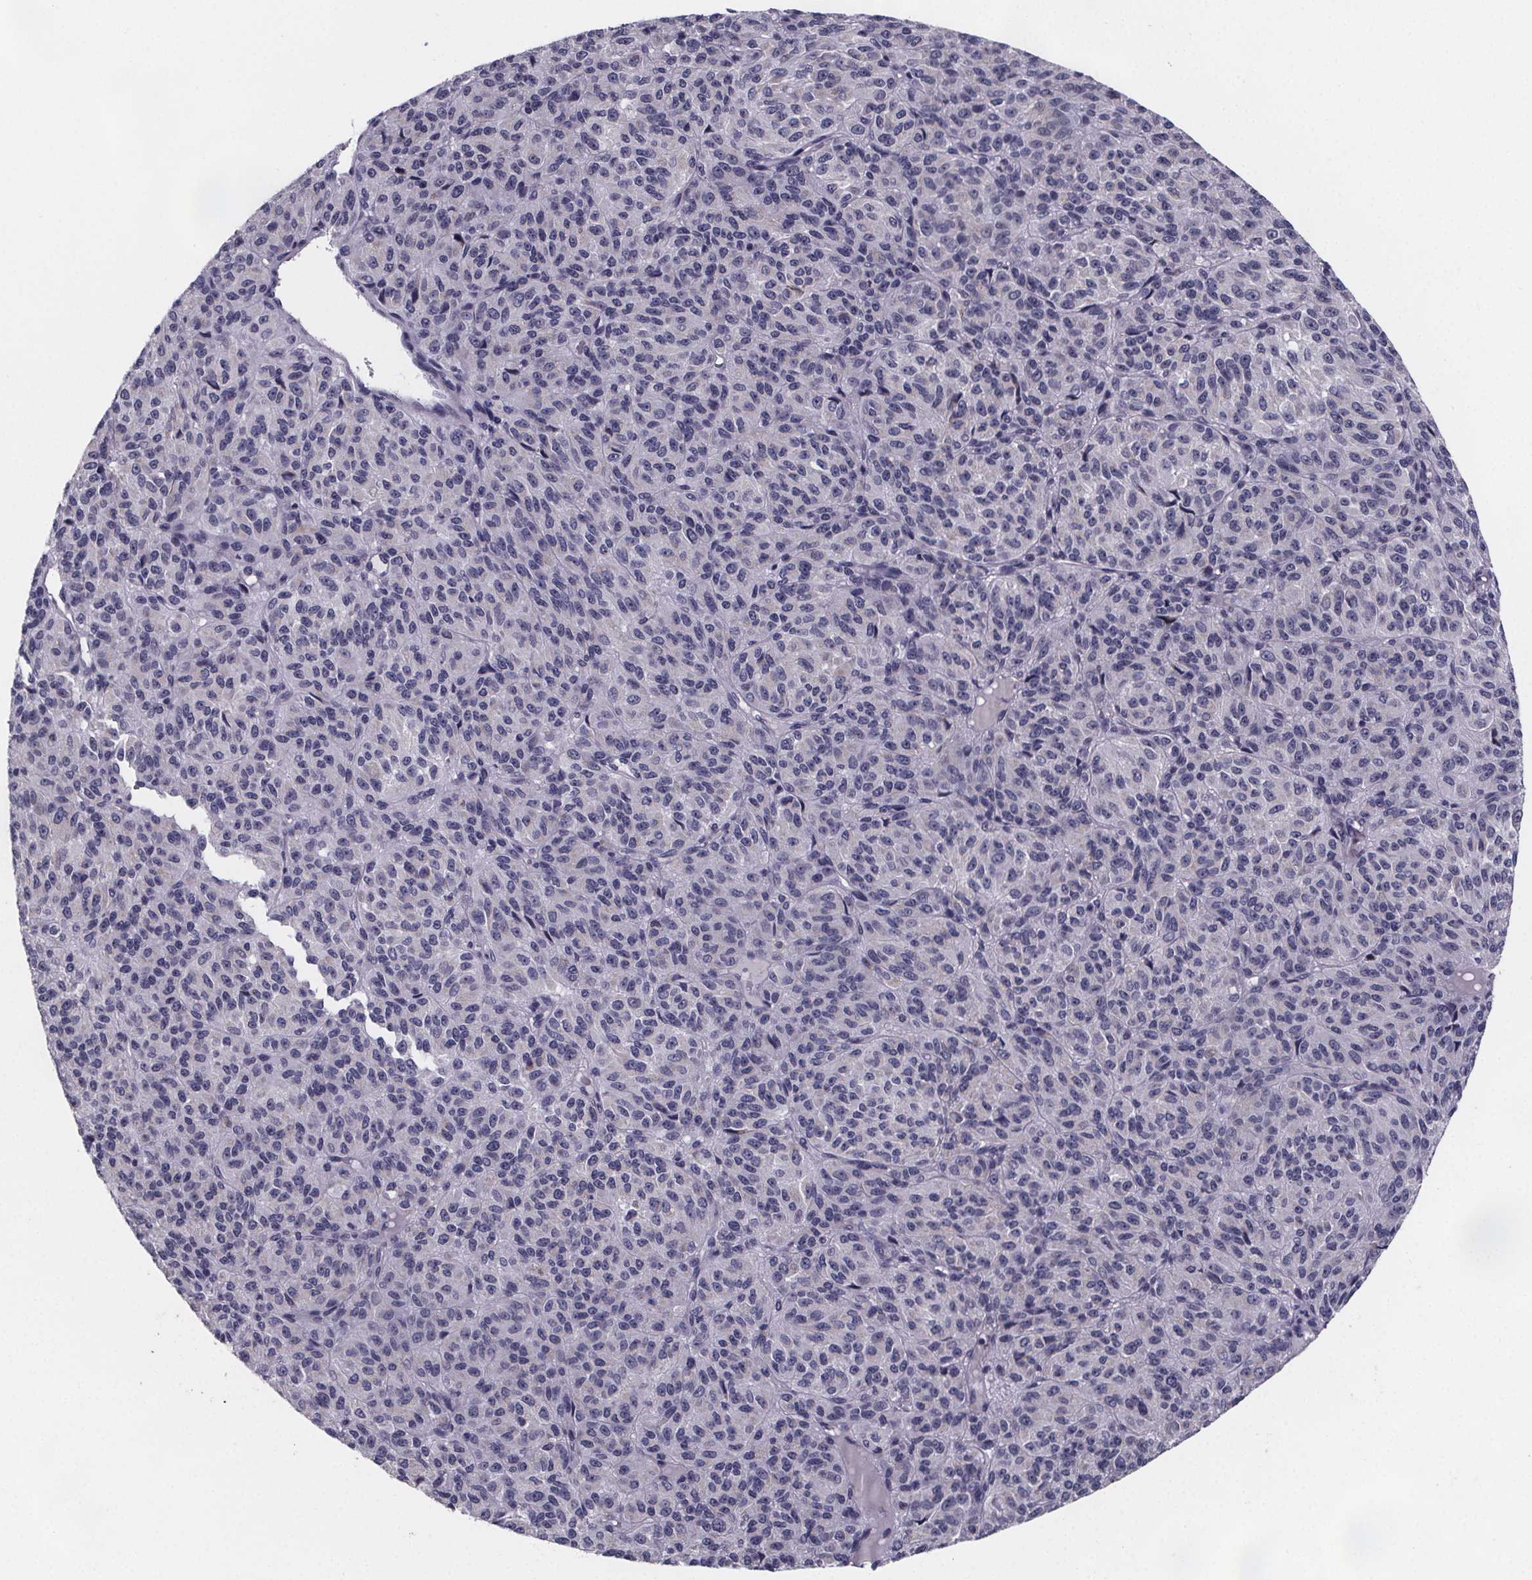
{"staining": {"intensity": "negative", "quantity": "none", "location": "none"}, "tissue": "melanoma", "cell_type": "Tumor cells", "image_type": "cancer", "snomed": [{"axis": "morphology", "description": "Malignant melanoma, Metastatic site"}, {"axis": "topography", "description": "Brain"}], "caption": "Tumor cells show no significant expression in melanoma. (DAB immunohistochemistry, high magnification).", "gene": "PAH", "patient": {"sex": "female", "age": 56}}